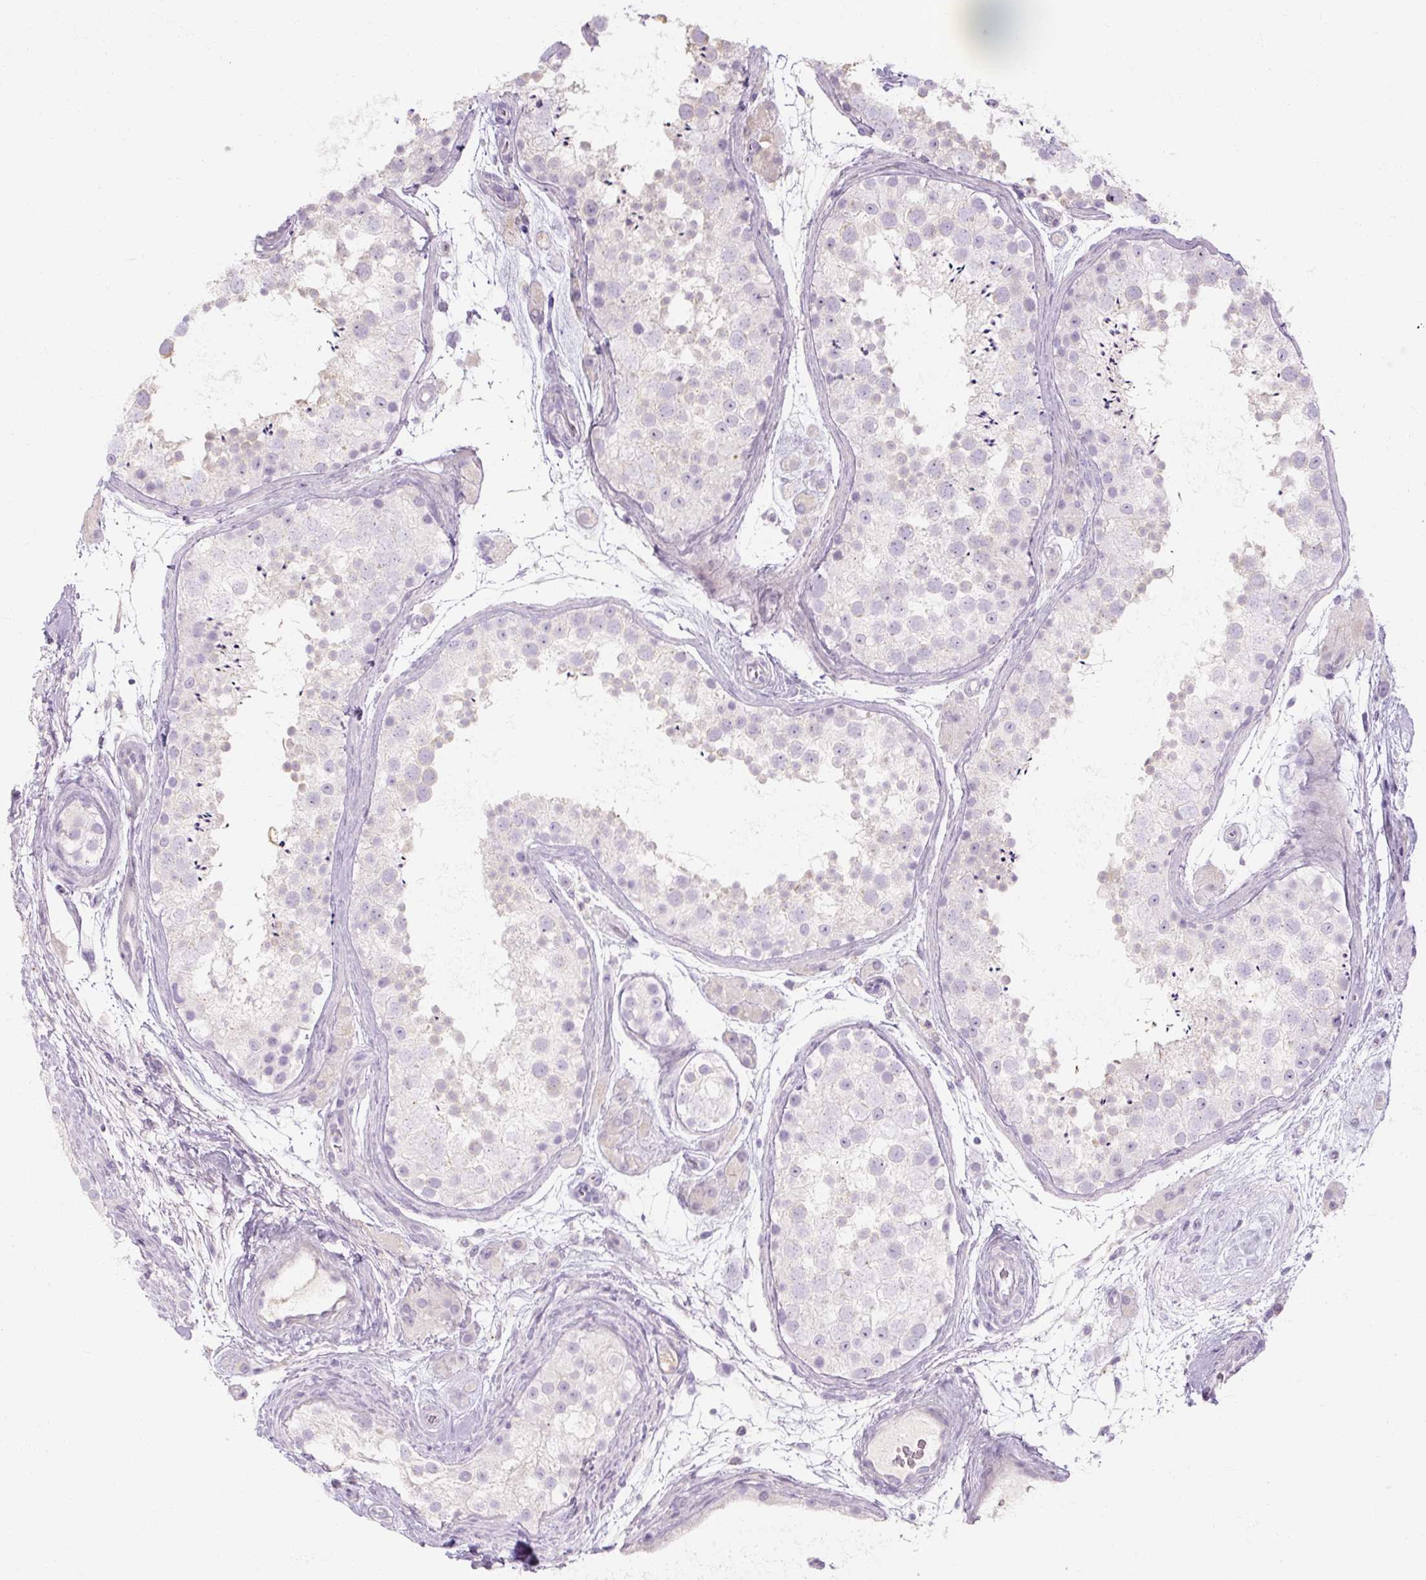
{"staining": {"intensity": "moderate", "quantity": "<25%", "location": "cytoplasmic/membranous"}, "tissue": "testis", "cell_type": "Cells in seminiferous ducts", "image_type": "normal", "snomed": [{"axis": "morphology", "description": "Normal tissue, NOS"}, {"axis": "topography", "description": "Testis"}], "caption": "The histopathology image shows immunohistochemical staining of benign testis. There is moderate cytoplasmic/membranous positivity is seen in about <25% of cells in seminiferous ducts.", "gene": "NFE2L3", "patient": {"sex": "male", "age": 41}}